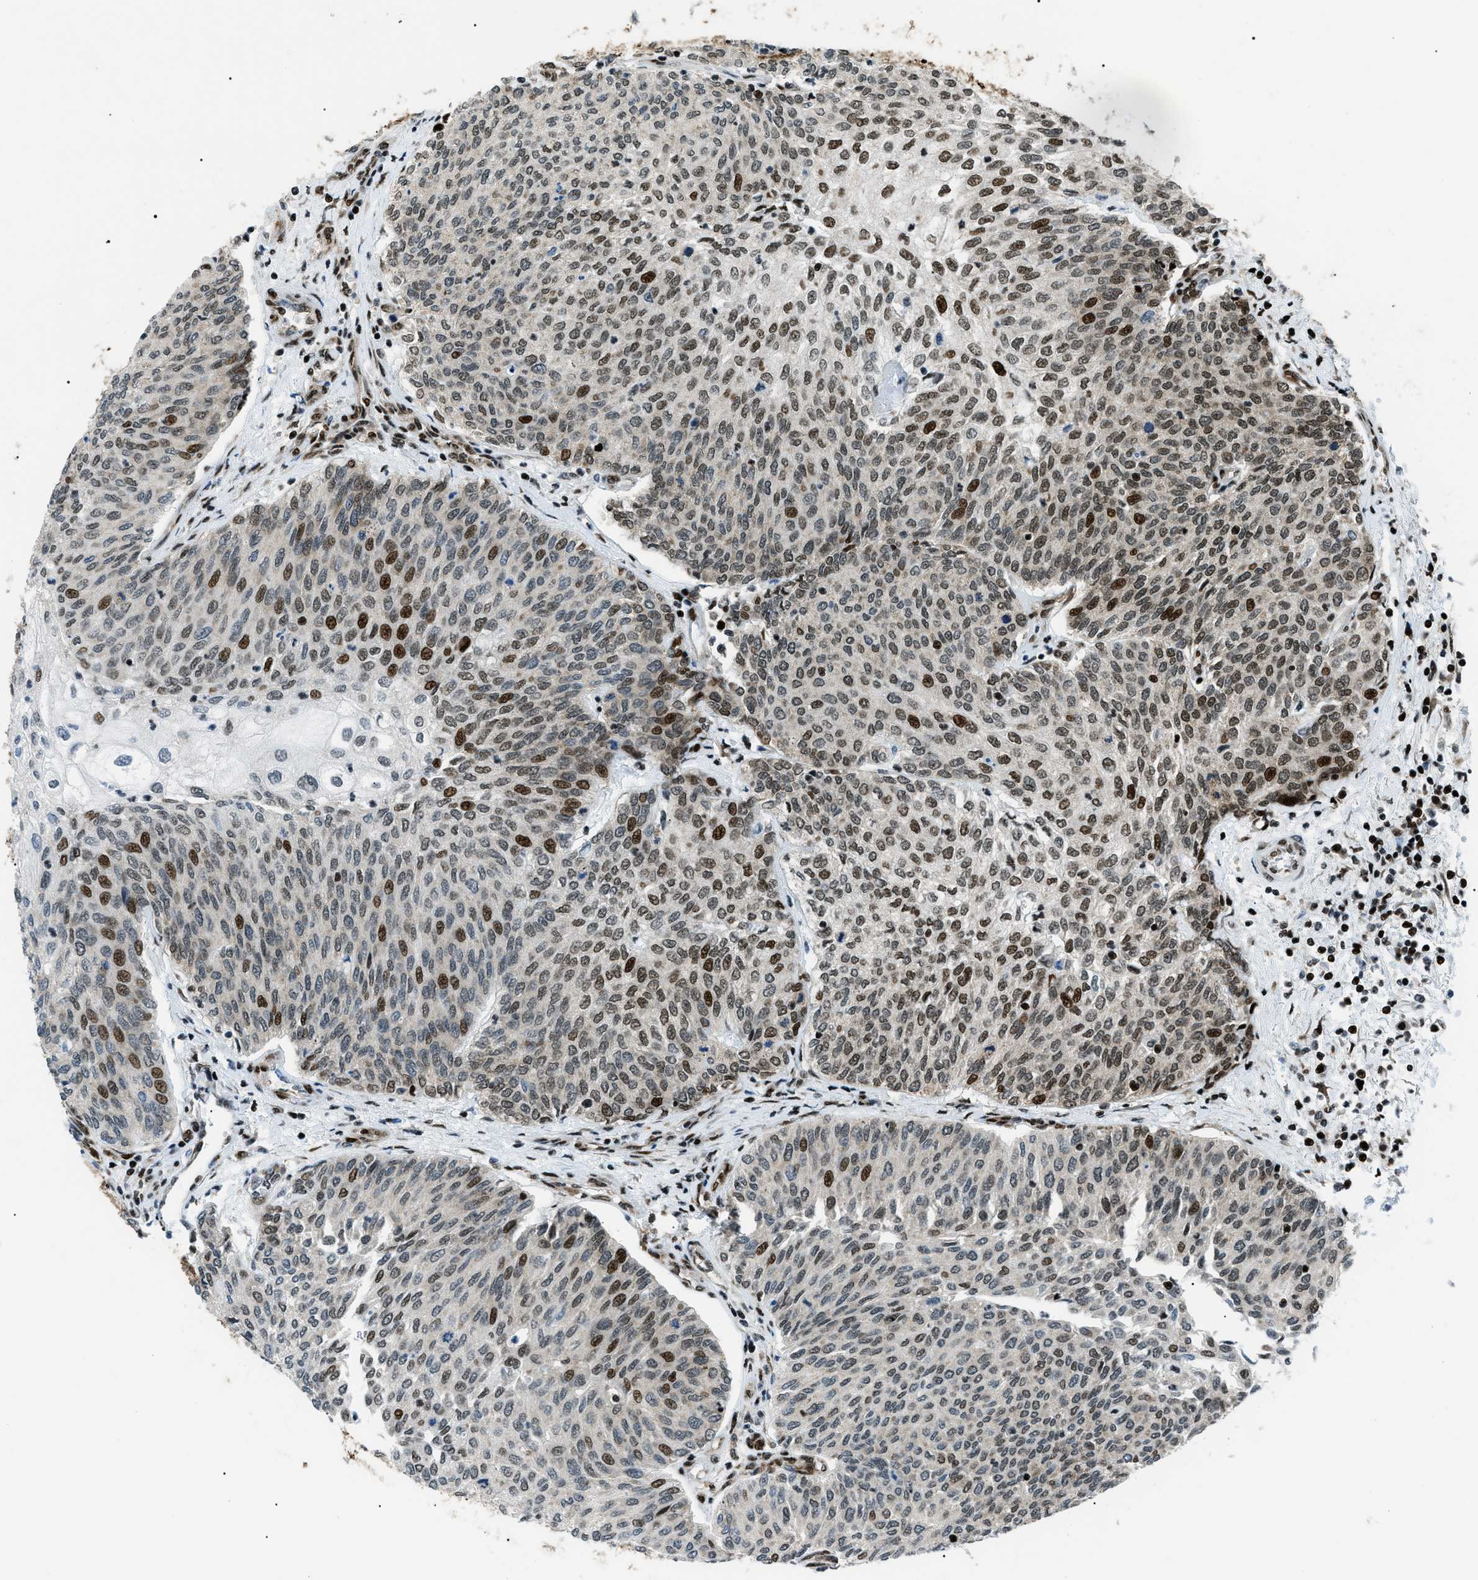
{"staining": {"intensity": "strong", "quantity": "<25%", "location": "nuclear"}, "tissue": "urothelial cancer", "cell_type": "Tumor cells", "image_type": "cancer", "snomed": [{"axis": "morphology", "description": "Urothelial carcinoma, Low grade"}, {"axis": "topography", "description": "Urinary bladder"}], "caption": "Immunohistochemistry image of urothelial carcinoma (low-grade) stained for a protein (brown), which shows medium levels of strong nuclear staining in about <25% of tumor cells.", "gene": "HNRNPK", "patient": {"sex": "female", "age": 79}}